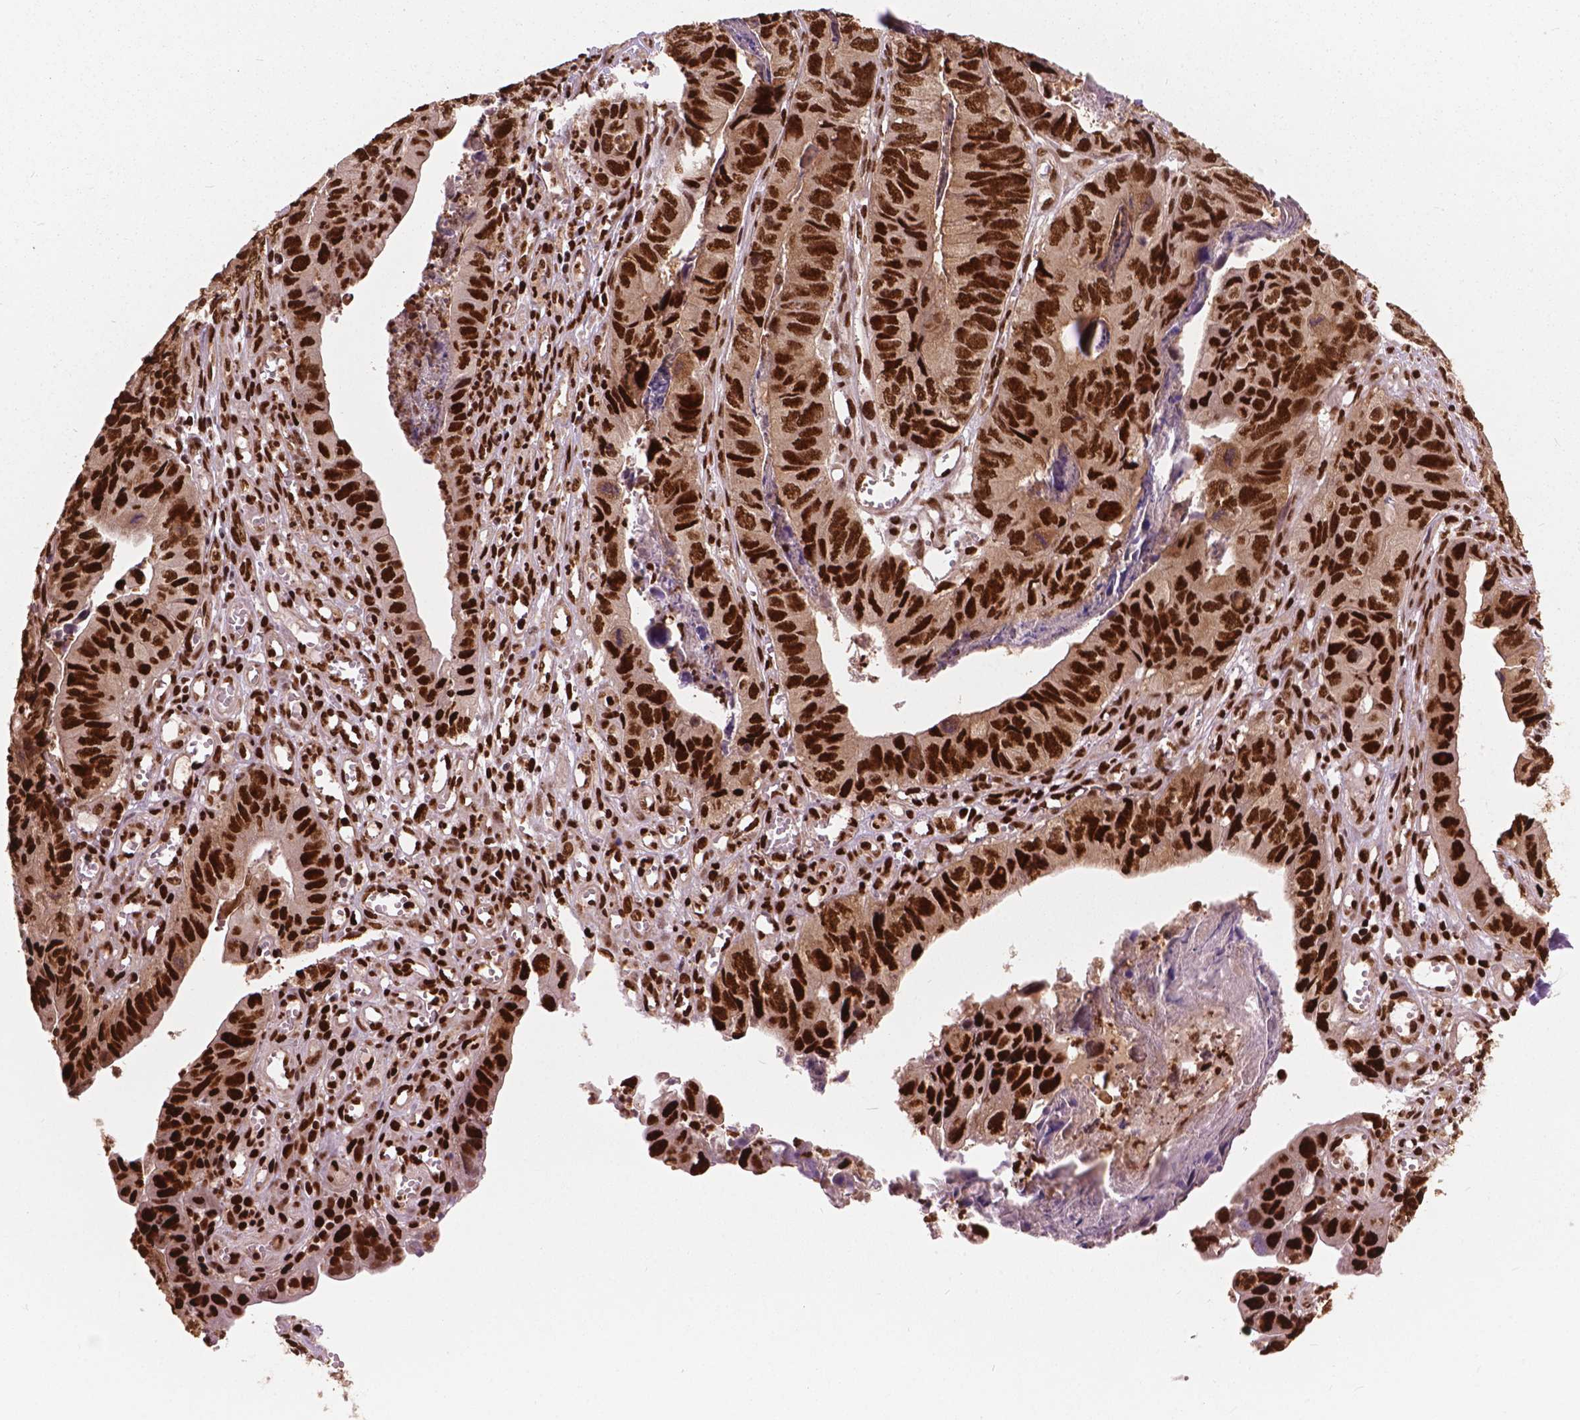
{"staining": {"intensity": "strong", "quantity": ">75%", "location": "nuclear"}, "tissue": "stomach cancer", "cell_type": "Tumor cells", "image_type": "cancer", "snomed": [{"axis": "morphology", "description": "Adenocarcinoma, NOS"}, {"axis": "topography", "description": "Stomach, lower"}], "caption": "Tumor cells display high levels of strong nuclear expression in approximately >75% of cells in human stomach cancer (adenocarcinoma).", "gene": "ANP32B", "patient": {"sex": "male", "age": 77}}